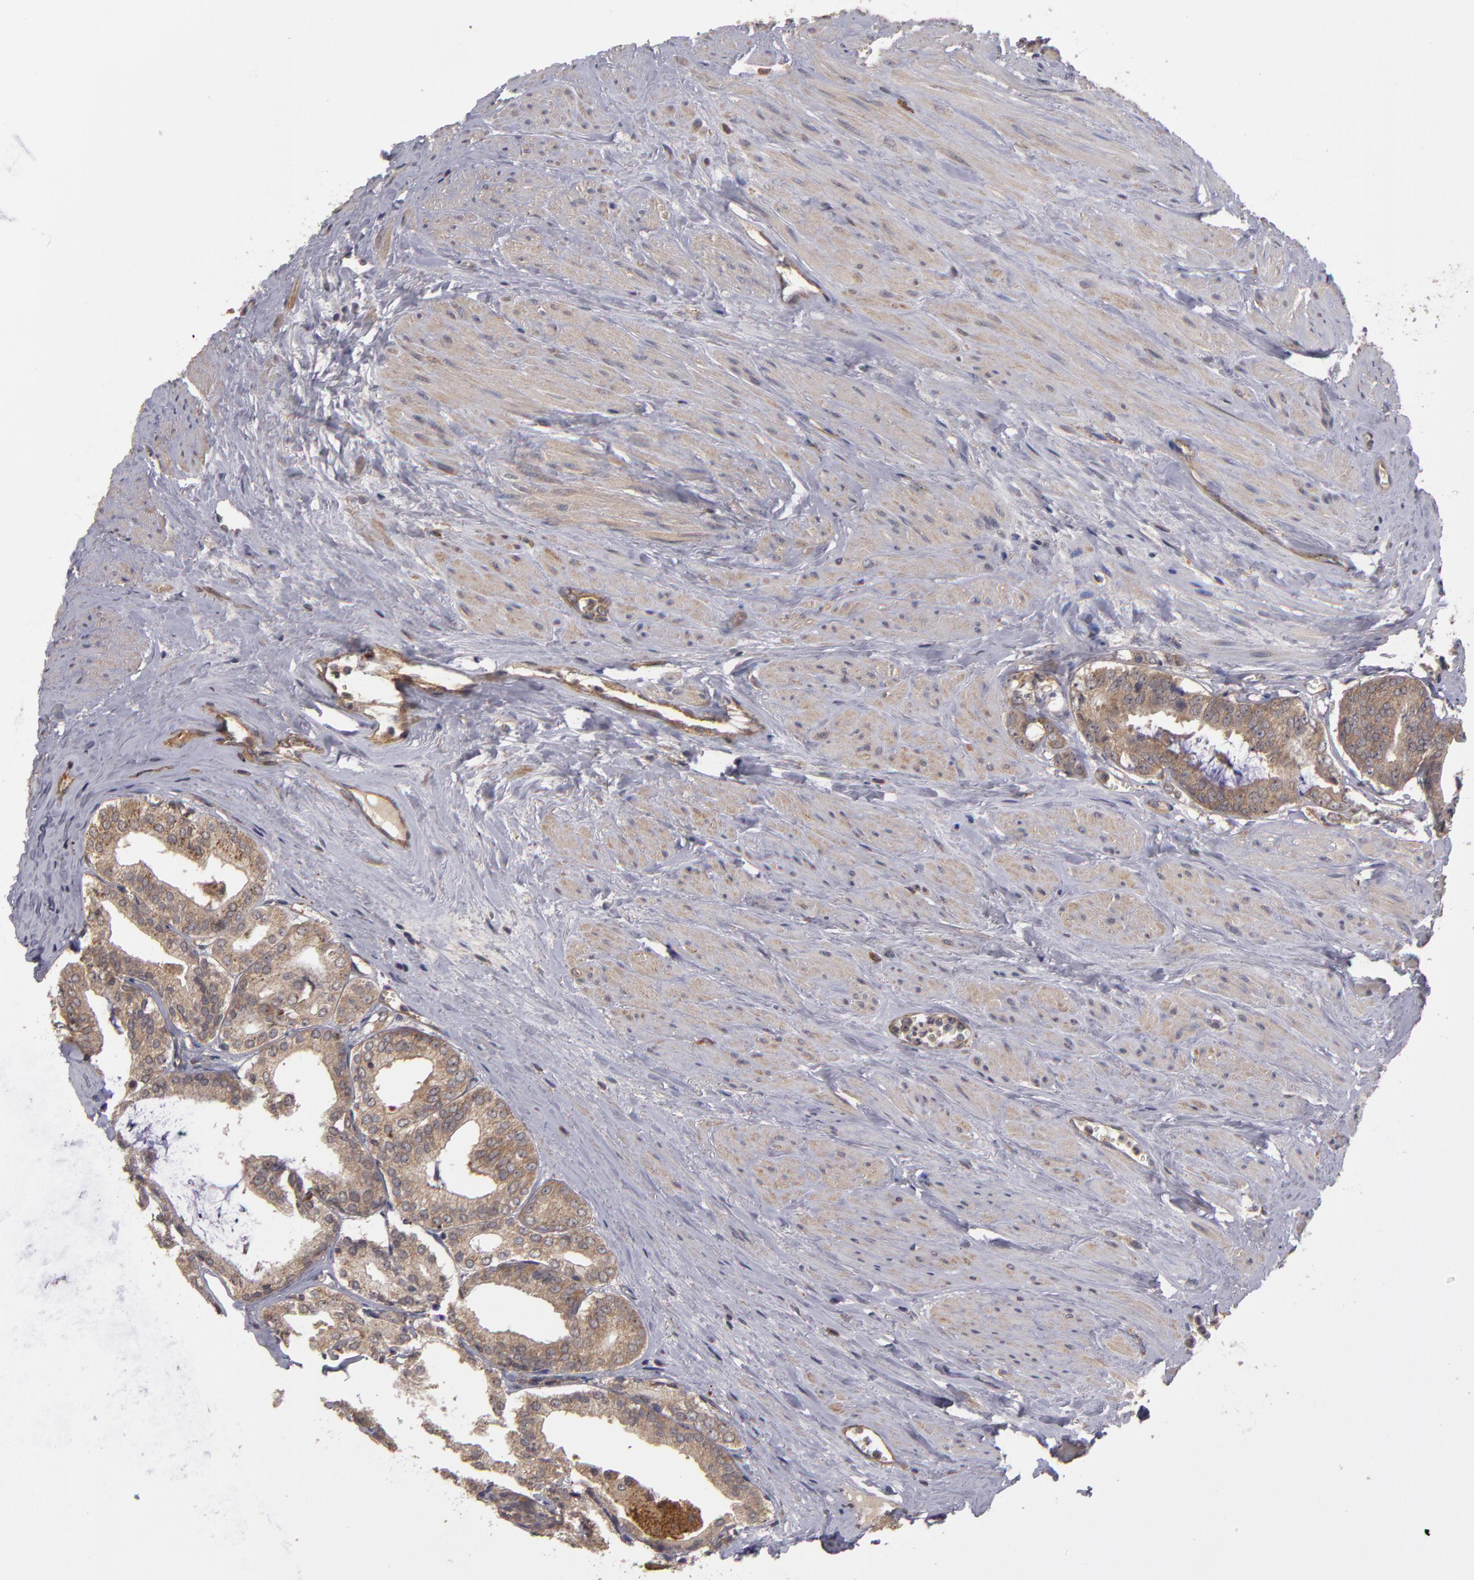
{"staining": {"intensity": "weak", "quantity": ">75%", "location": "cytoplasmic/membranous"}, "tissue": "prostate cancer", "cell_type": "Tumor cells", "image_type": "cancer", "snomed": [{"axis": "morphology", "description": "Adenocarcinoma, Medium grade"}, {"axis": "topography", "description": "Prostate"}], "caption": "Medium-grade adenocarcinoma (prostate) stained with a brown dye displays weak cytoplasmic/membranous positive staining in about >75% of tumor cells.", "gene": "CTSO", "patient": {"sex": "male", "age": 79}}